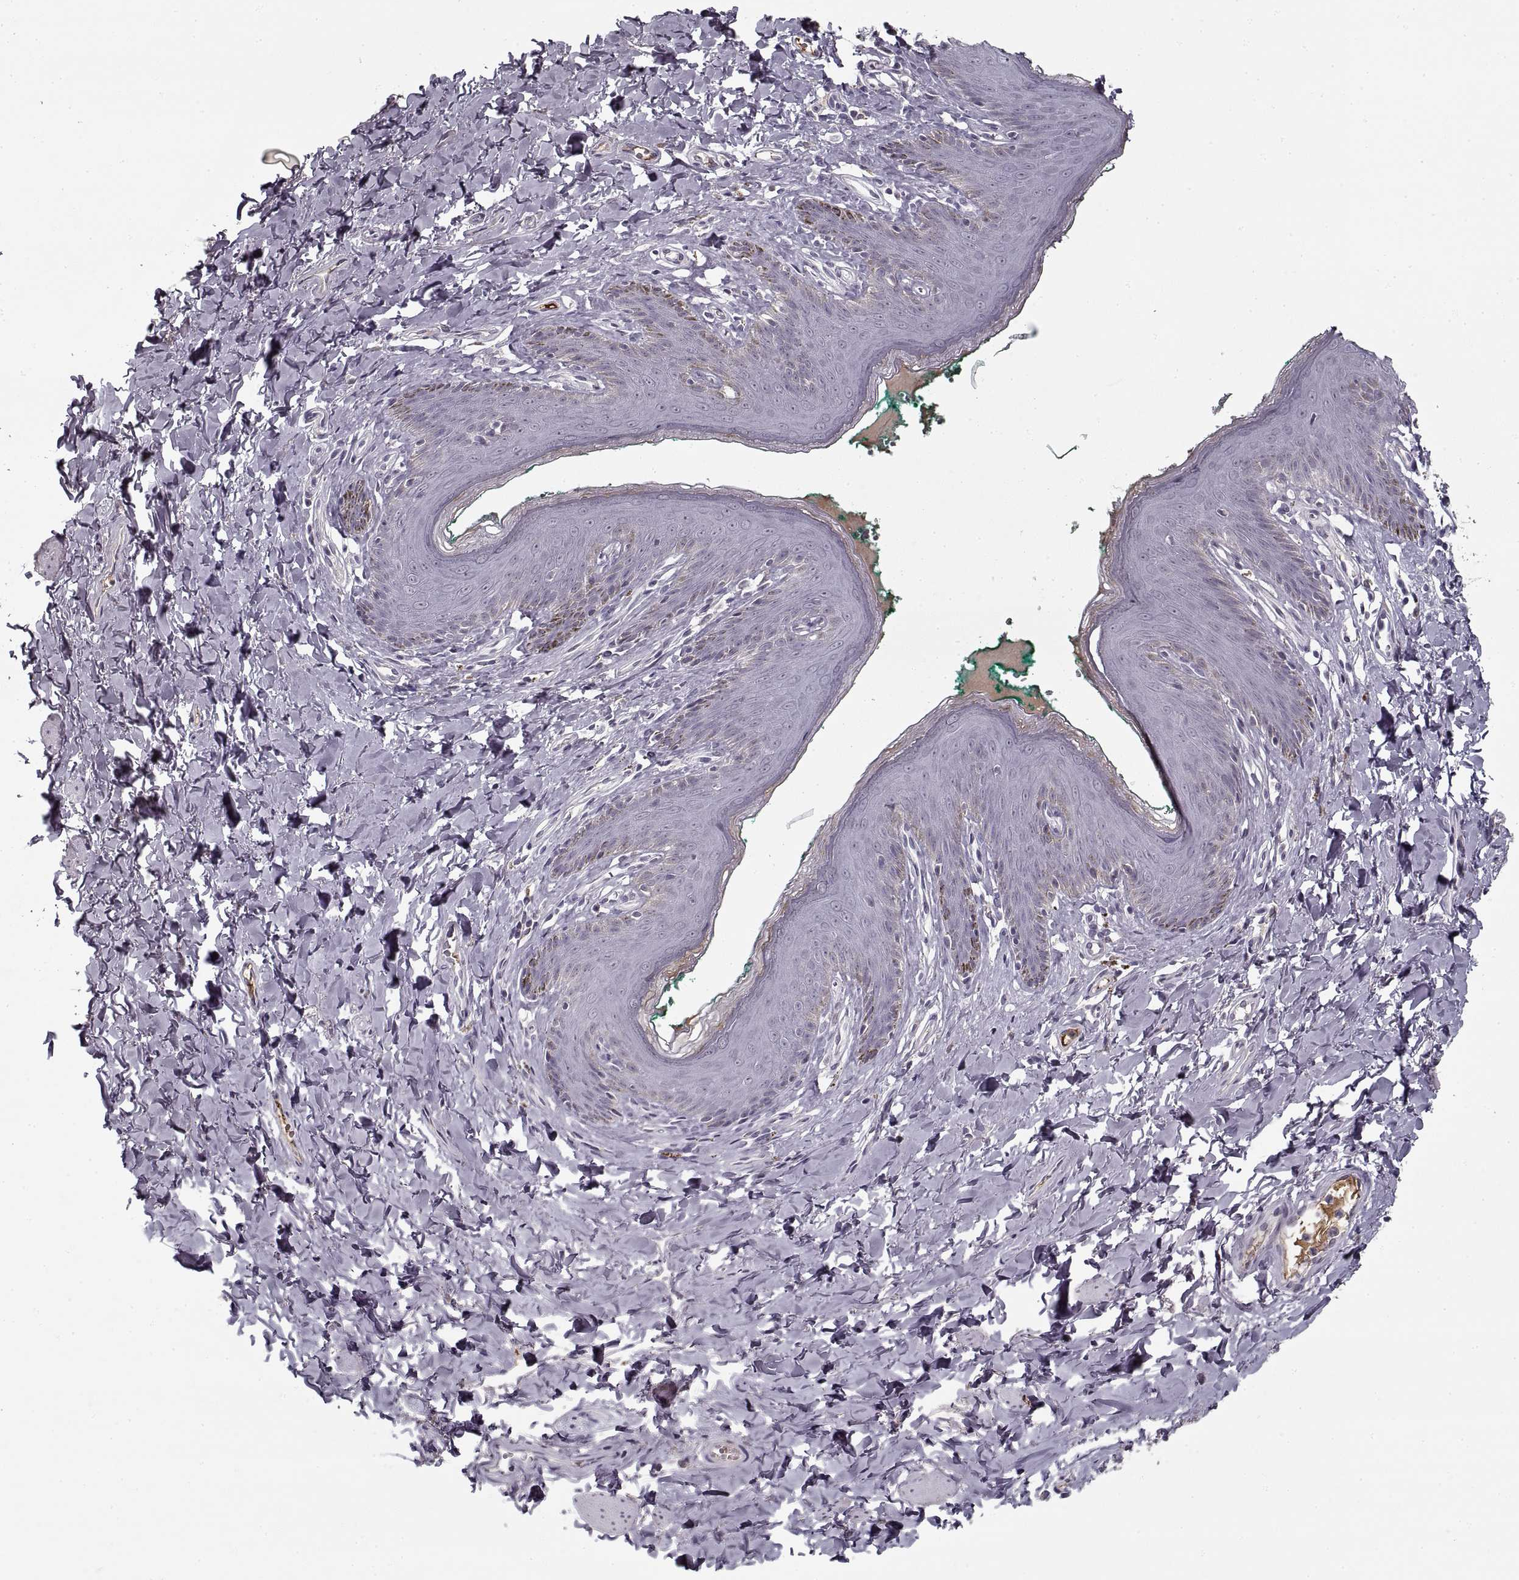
{"staining": {"intensity": "negative", "quantity": "none", "location": "none"}, "tissue": "skin", "cell_type": "Epidermal cells", "image_type": "normal", "snomed": [{"axis": "morphology", "description": "Normal tissue, NOS"}, {"axis": "topography", "description": "Vulva"}], "caption": "High magnification brightfield microscopy of benign skin stained with DAB (brown) and counterstained with hematoxylin (blue): epidermal cells show no significant positivity.", "gene": "GAD2", "patient": {"sex": "female", "age": 66}}